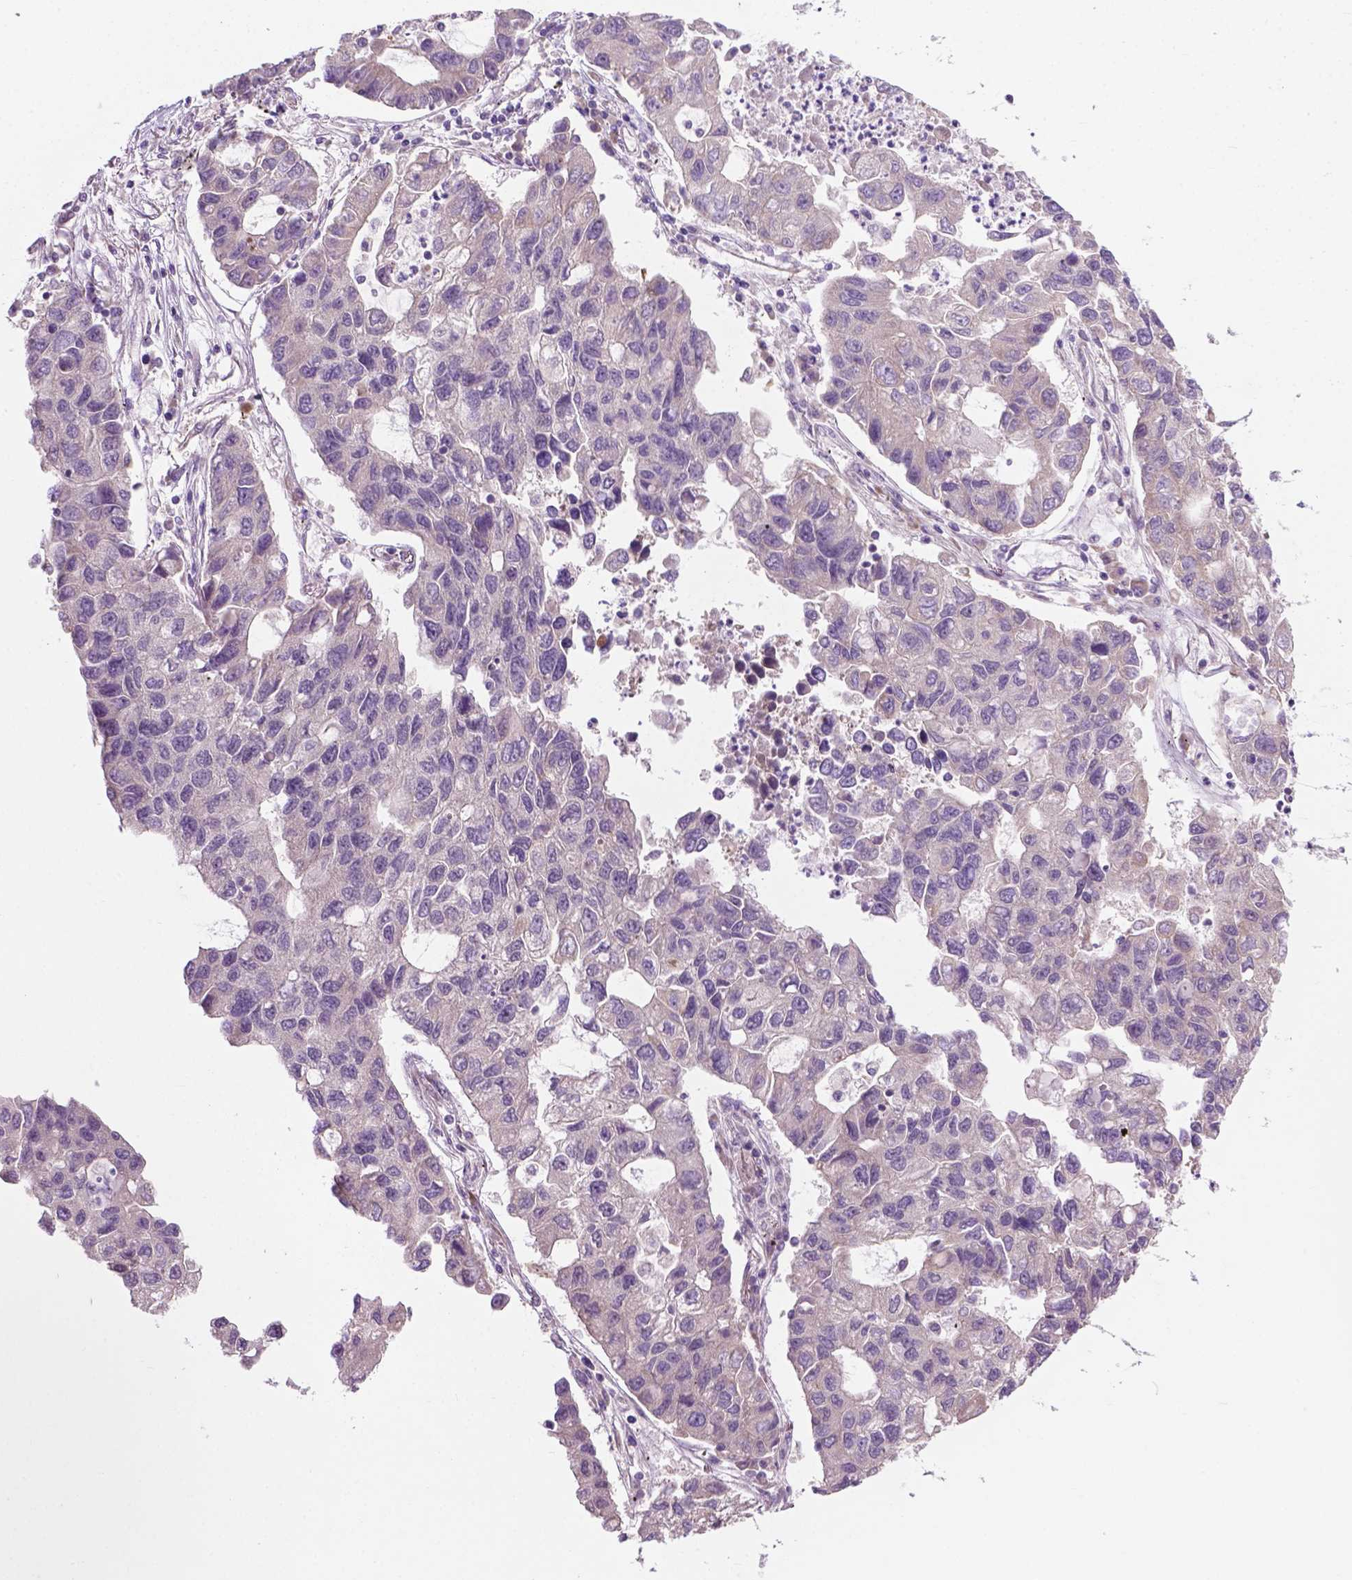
{"staining": {"intensity": "negative", "quantity": "none", "location": "none"}, "tissue": "lung cancer", "cell_type": "Tumor cells", "image_type": "cancer", "snomed": [{"axis": "morphology", "description": "Adenocarcinoma, NOS"}, {"axis": "topography", "description": "Bronchus"}, {"axis": "topography", "description": "Lung"}], "caption": "There is no significant staining in tumor cells of lung cancer (adenocarcinoma).", "gene": "MZT1", "patient": {"sex": "female", "age": 51}}